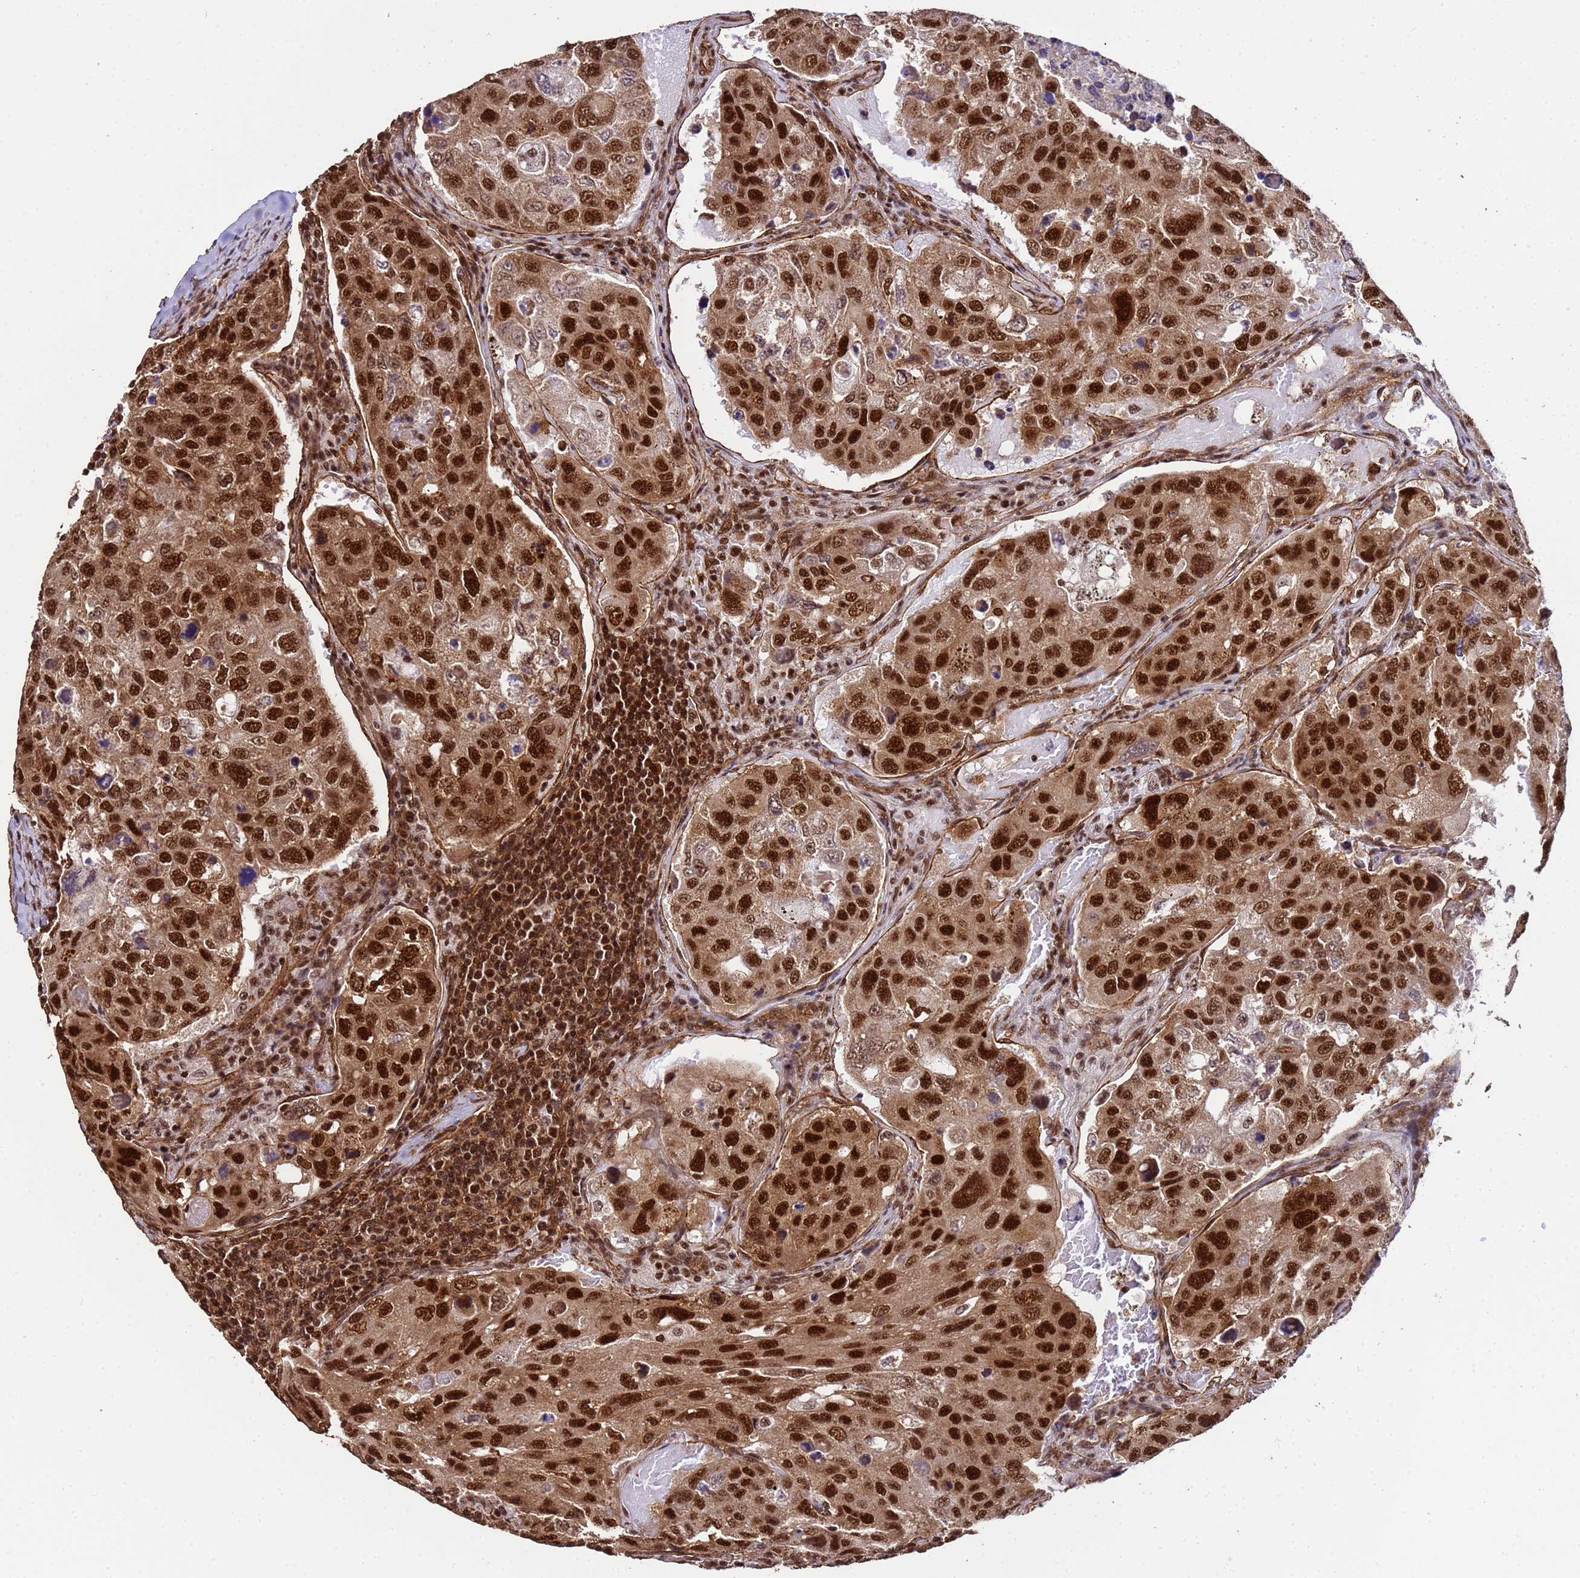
{"staining": {"intensity": "strong", "quantity": ">75%", "location": "cytoplasmic/membranous,nuclear"}, "tissue": "urothelial cancer", "cell_type": "Tumor cells", "image_type": "cancer", "snomed": [{"axis": "morphology", "description": "Urothelial carcinoma, High grade"}, {"axis": "topography", "description": "Lymph node"}, {"axis": "topography", "description": "Urinary bladder"}], "caption": "Urothelial cancer was stained to show a protein in brown. There is high levels of strong cytoplasmic/membranous and nuclear staining in about >75% of tumor cells.", "gene": "SYF2", "patient": {"sex": "male", "age": 51}}